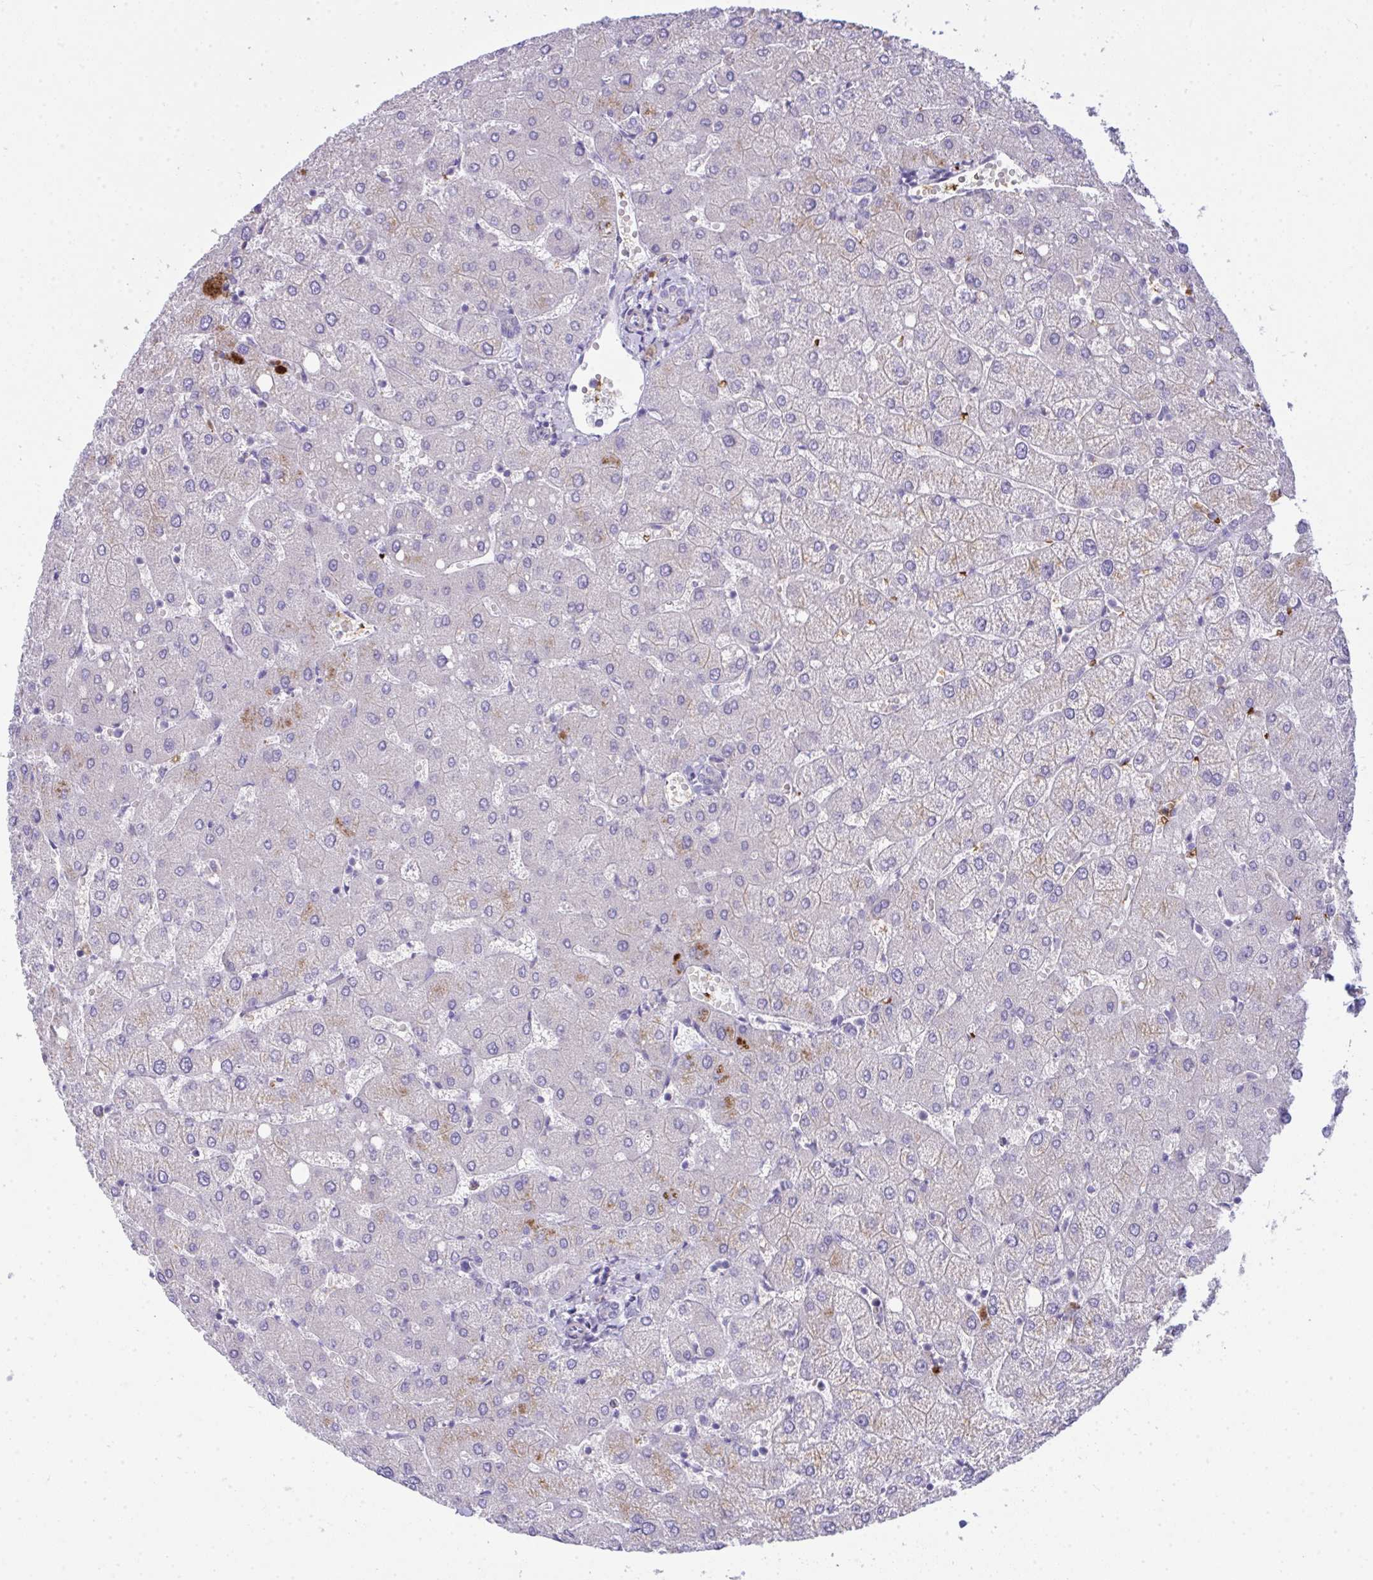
{"staining": {"intensity": "negative", "quantity": "none", "location": "none"}, "tissue": "liver", "cell_type": "Cholangiocytes", "image_type": "normal", "snomed": [{"axis": "morphology", "description": "Normal tissue, NOS"}, {"axis": "topography", "description": "Liver"}], "caption": "IHC of unremarkable human liver reveals no expression in cholangiocytes. (DAB immunohistochemistry (IHC) with hematoxylin counter stain).", "gene": "SPTB", "patient": {"sex": "female", "age": 54}}